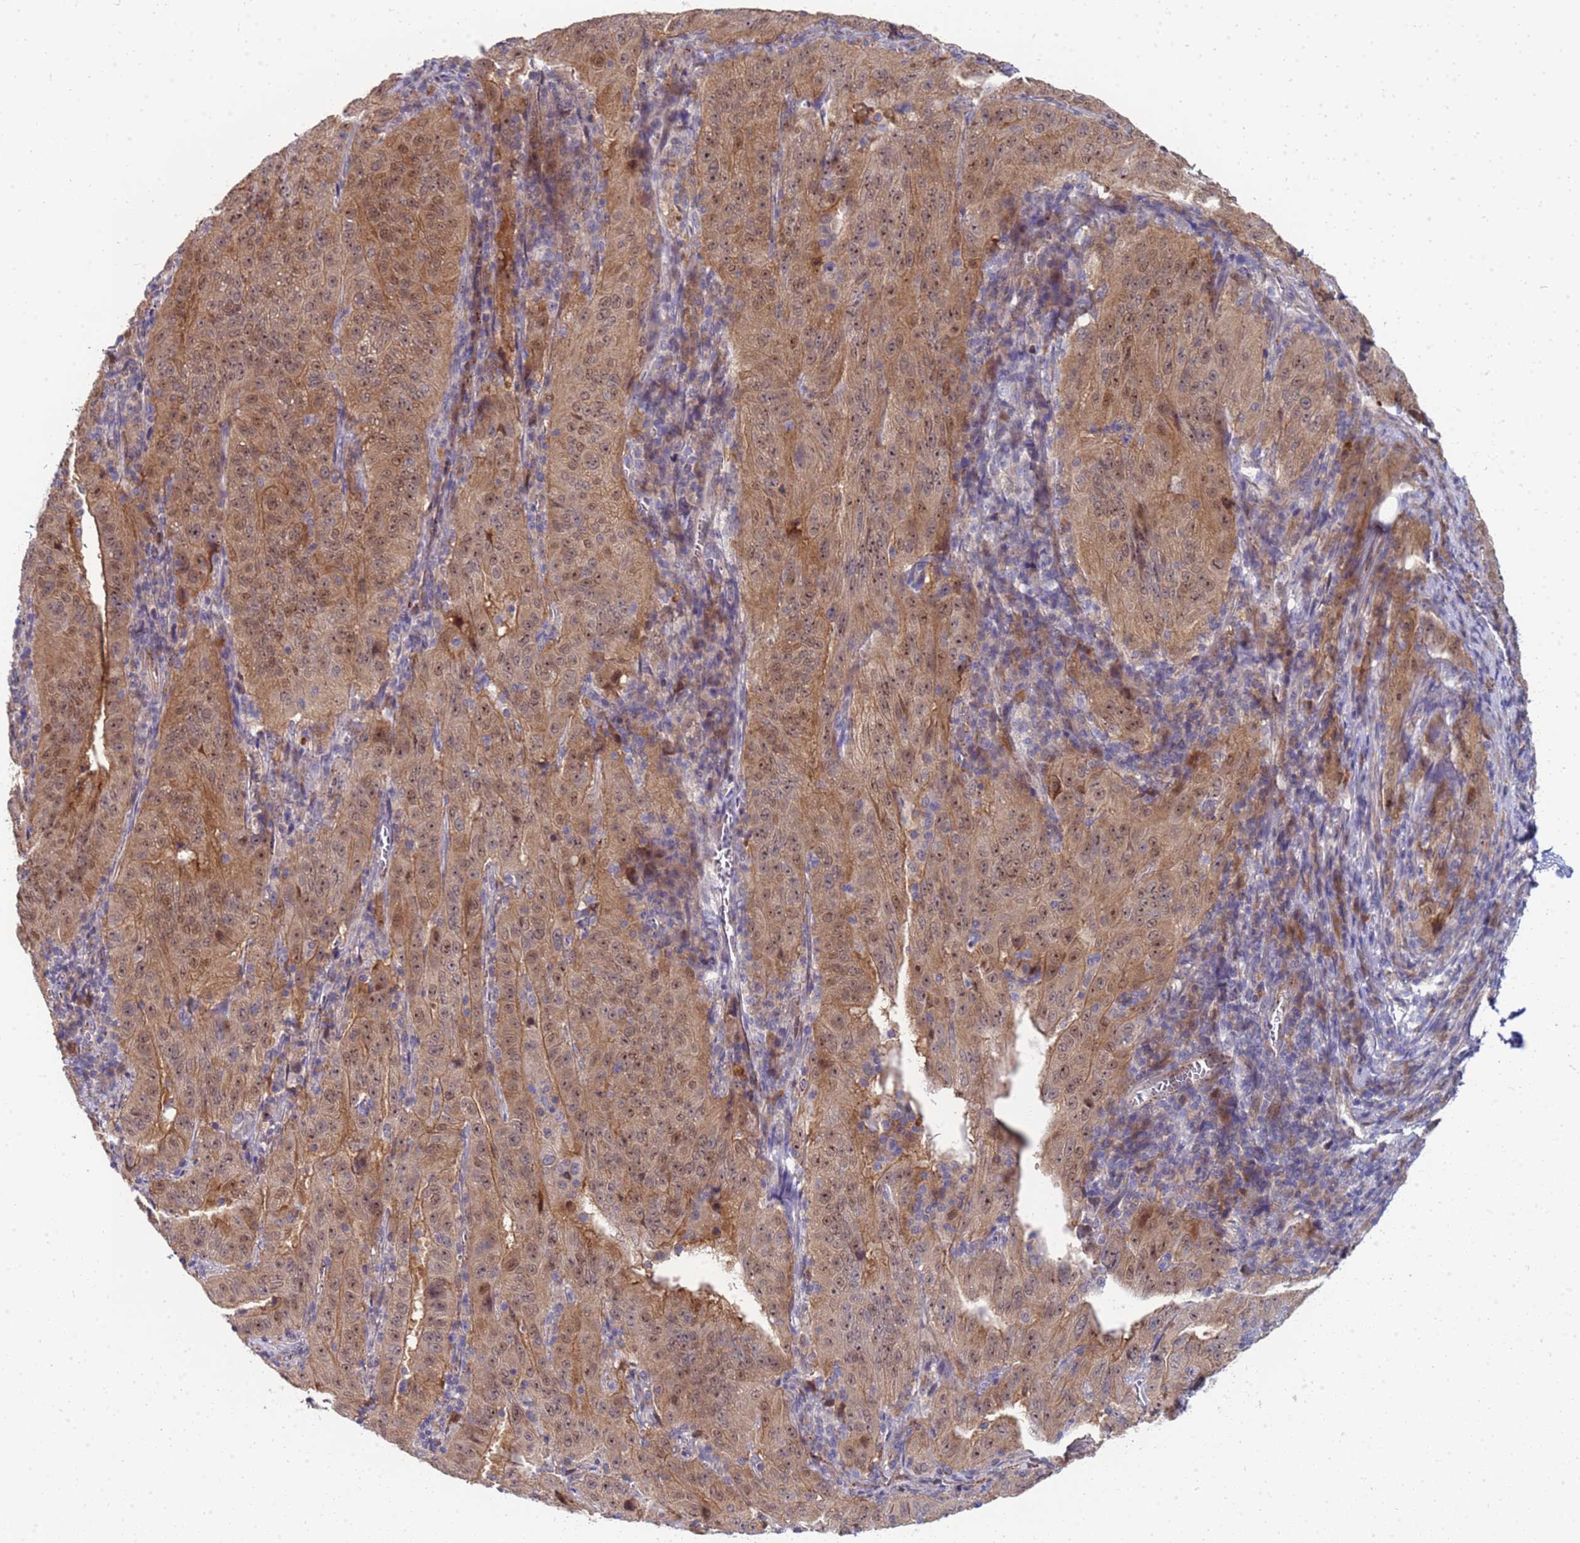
{"staining": {"intensity": "moderate", "quantity": ">75%", "location": "cytoplasmic/membranous,nuclear"}, "tissue": "pancreatic cancer", "cell_type": "Tumor cells", "image_type": "cancer", "snomed": [{"axis": "morphology", "description": "Adenocarcinoma, NOS"}, {"axis": "topography", "description": "Pancreas"}], "caption": "Pancreatic adenocarcinoma tissue demonstrates moderate cytoplasmic/membranous and nuclear positivity in approximately >75% of tumor cells, visualized by immunohistochemistry.", "gene": "ENOSF1", "patient": {"sex": "male", "age": 63}}